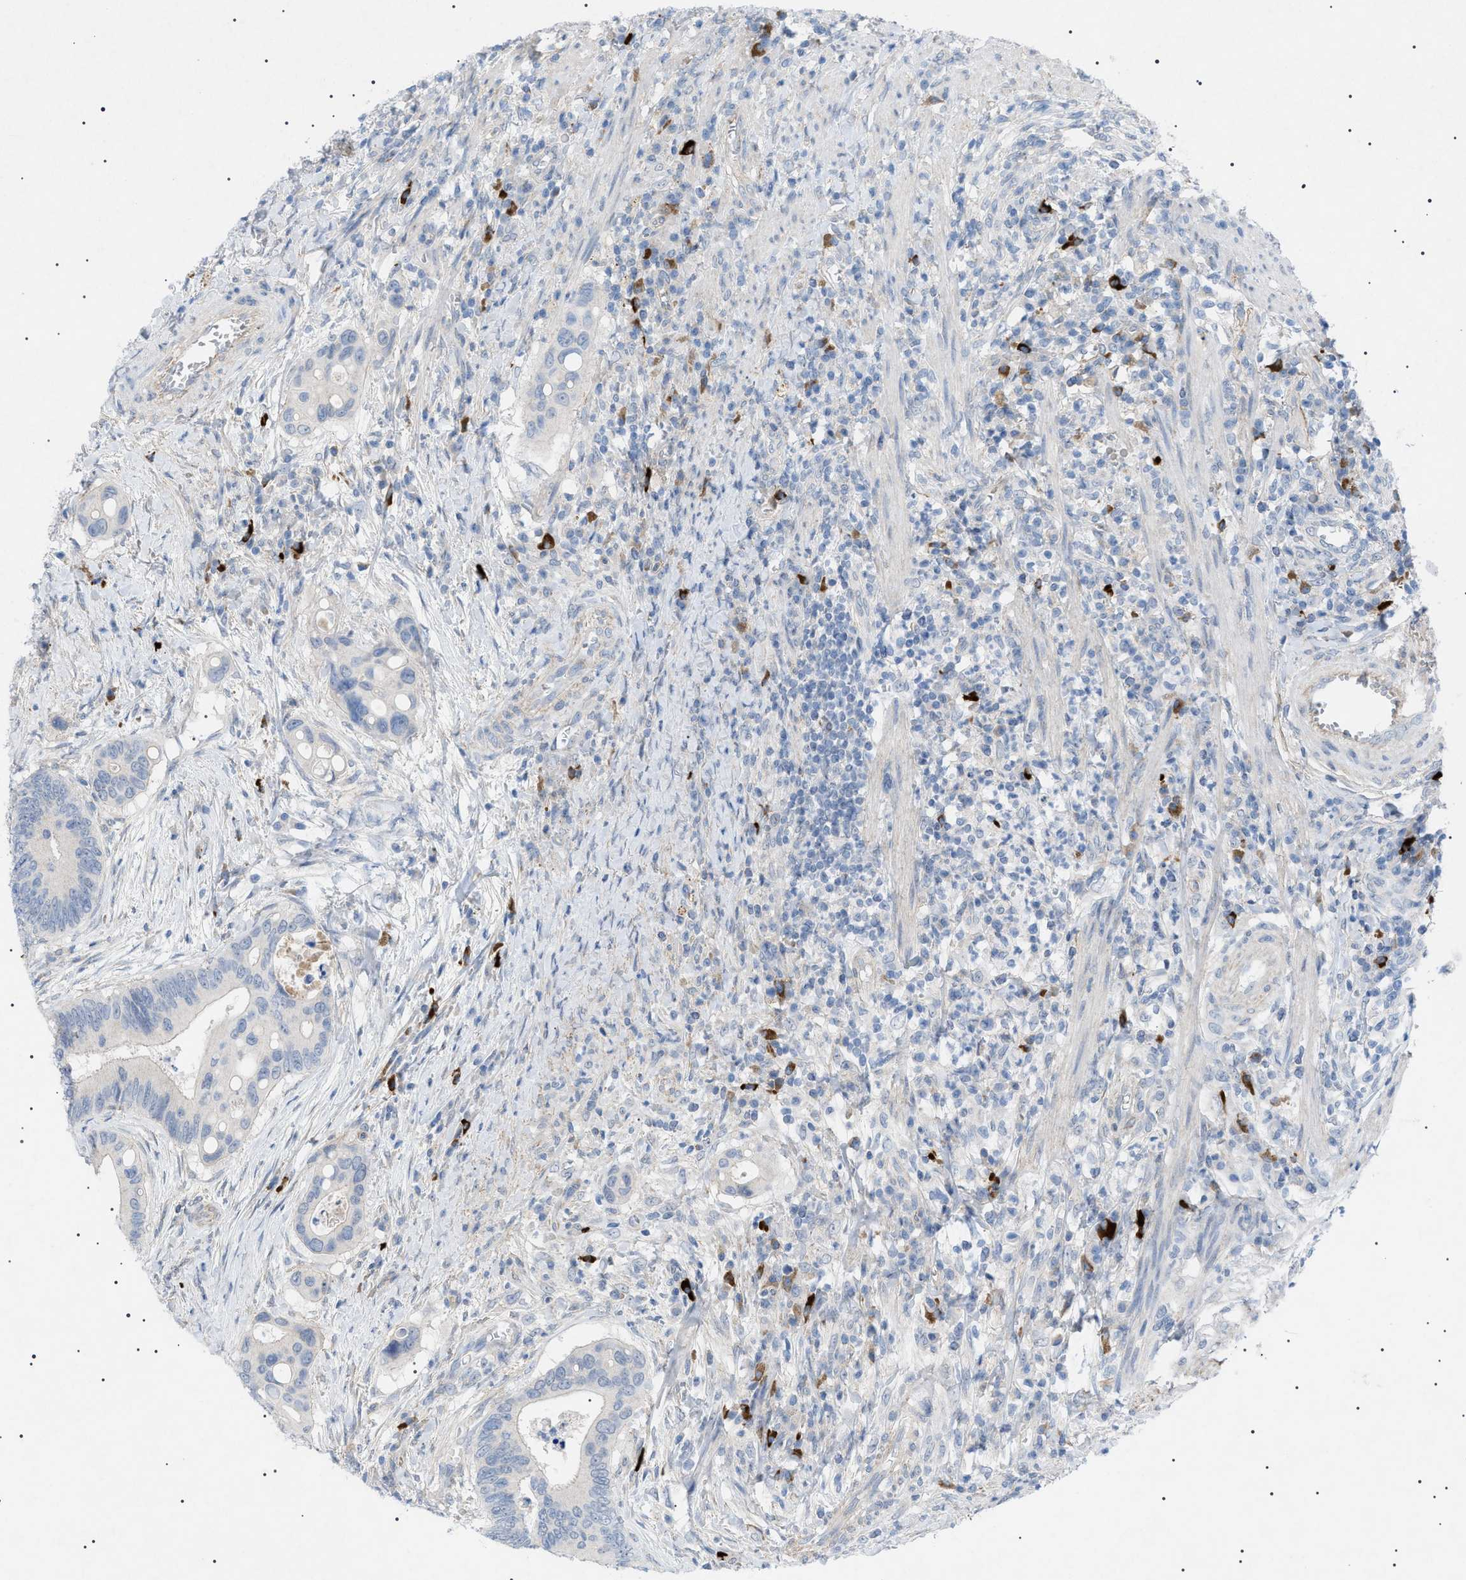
{"staining": {"intensity": "negative", "quantity": "none", "location": "none"}, "tissue": "colorectal cancer", "cell_type": "Tumor cells", "image_type": "cancer", "snomed": [{"axis": "morphology", "description": "Inflammation, NOS"}, {"axis": "morphology", "description": "Adenocarcinoma, NOS"}, {"axis": "topography", "description": "Colon"}], "caption": "Tumor cells are negative for brown protein staining in colorectal cancer.", "gene": "ADAMTS1", "patient": {"sex": "male", "age": 72}}